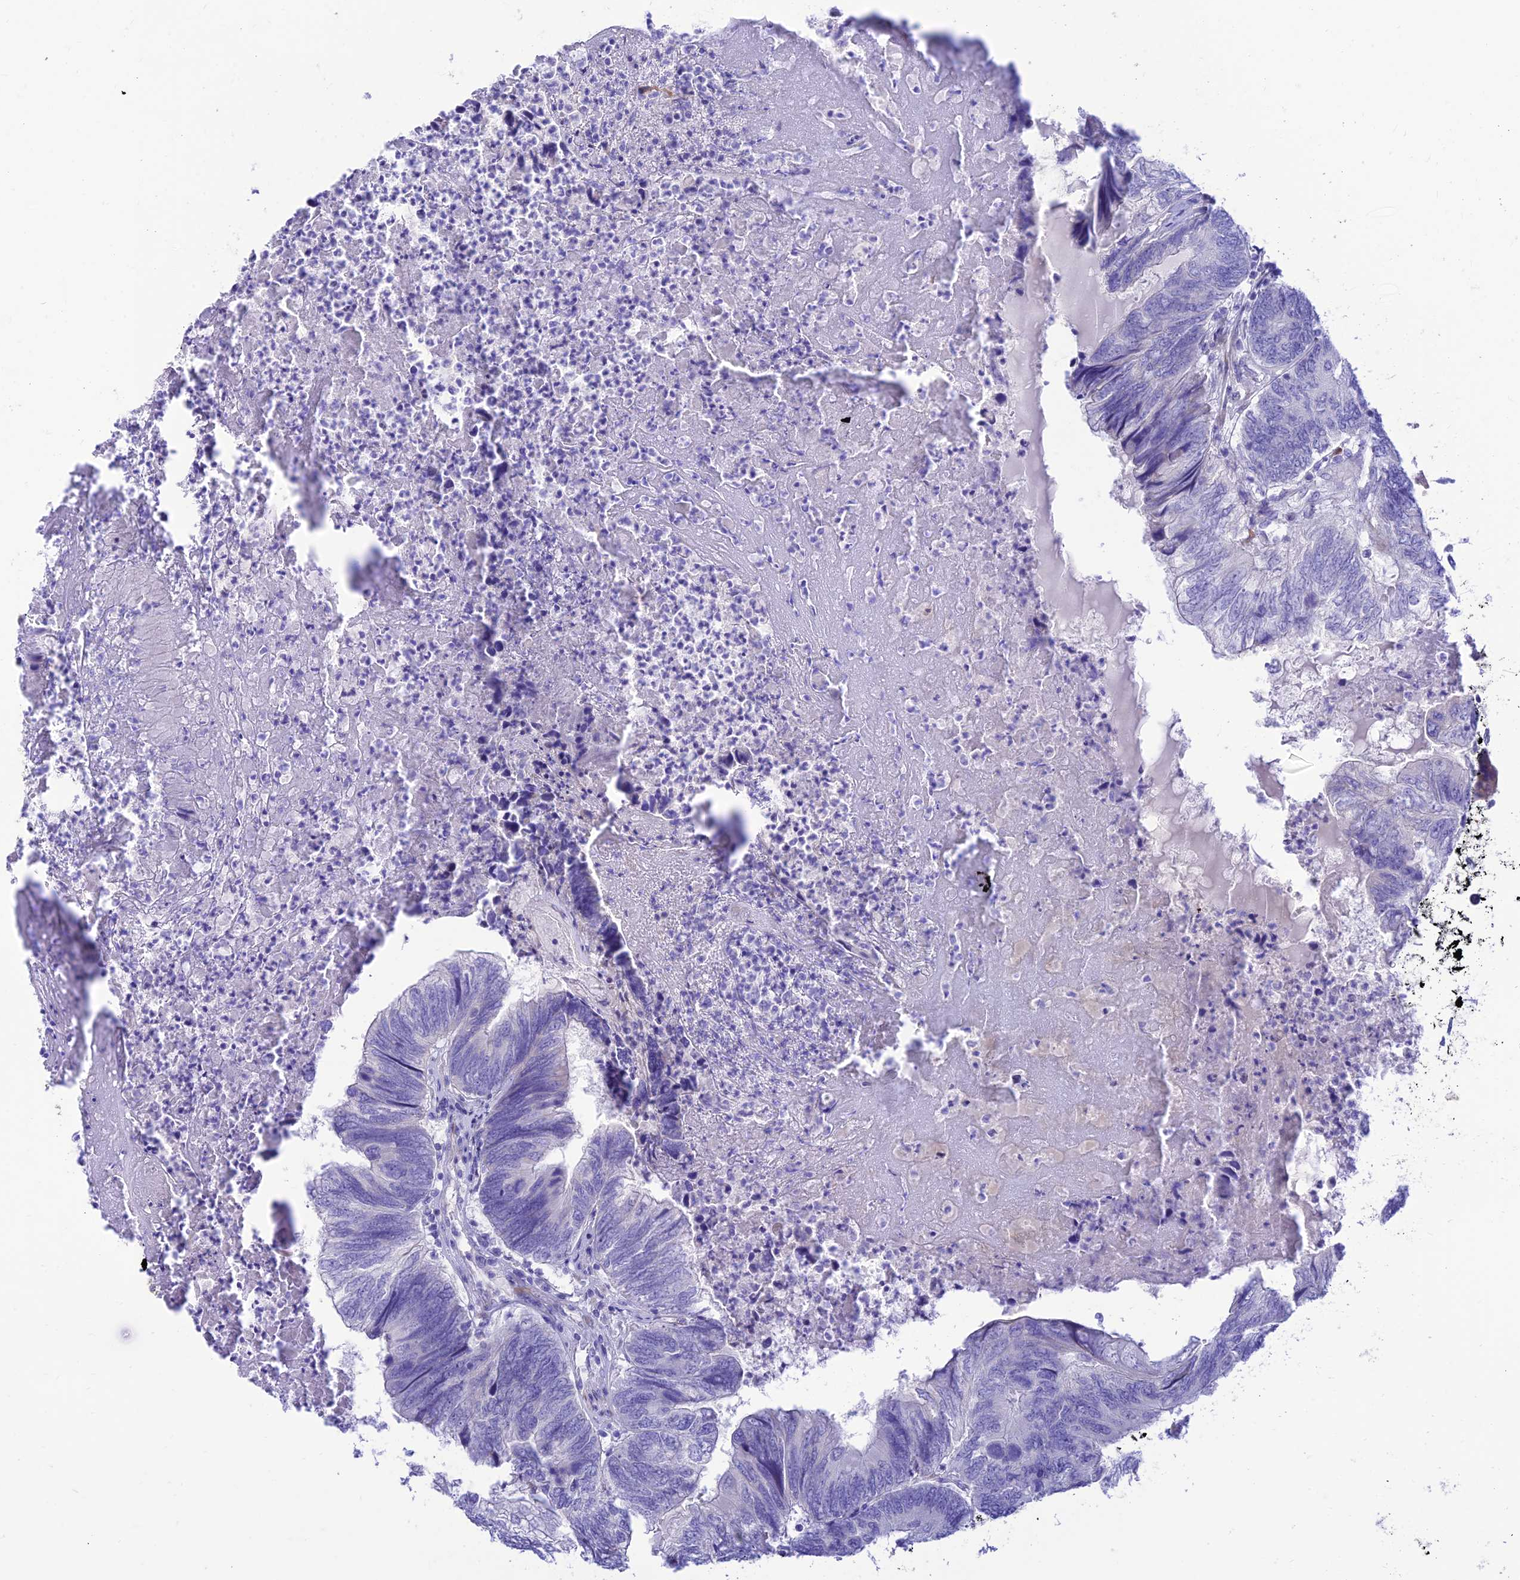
{"staining": {"intensity": "negative", "quantity": "none", "location": "none"}, "tissue": "colorectal cancer", "cell_type": "Tumor cells", "image_type": "cancer", "snomed": [{"axis": "morphology", "description": "Adenocarcinoma, NOS"}, {"axis": "topography", "description": "Colon"}], "caption": "Colorectal cancer (adenocarcinoma) was stained to show a protein in brown. There is no significant staining in tumor cells.", "gene": "FAM186B", "patient": {"sex": "female", "age": 67}}